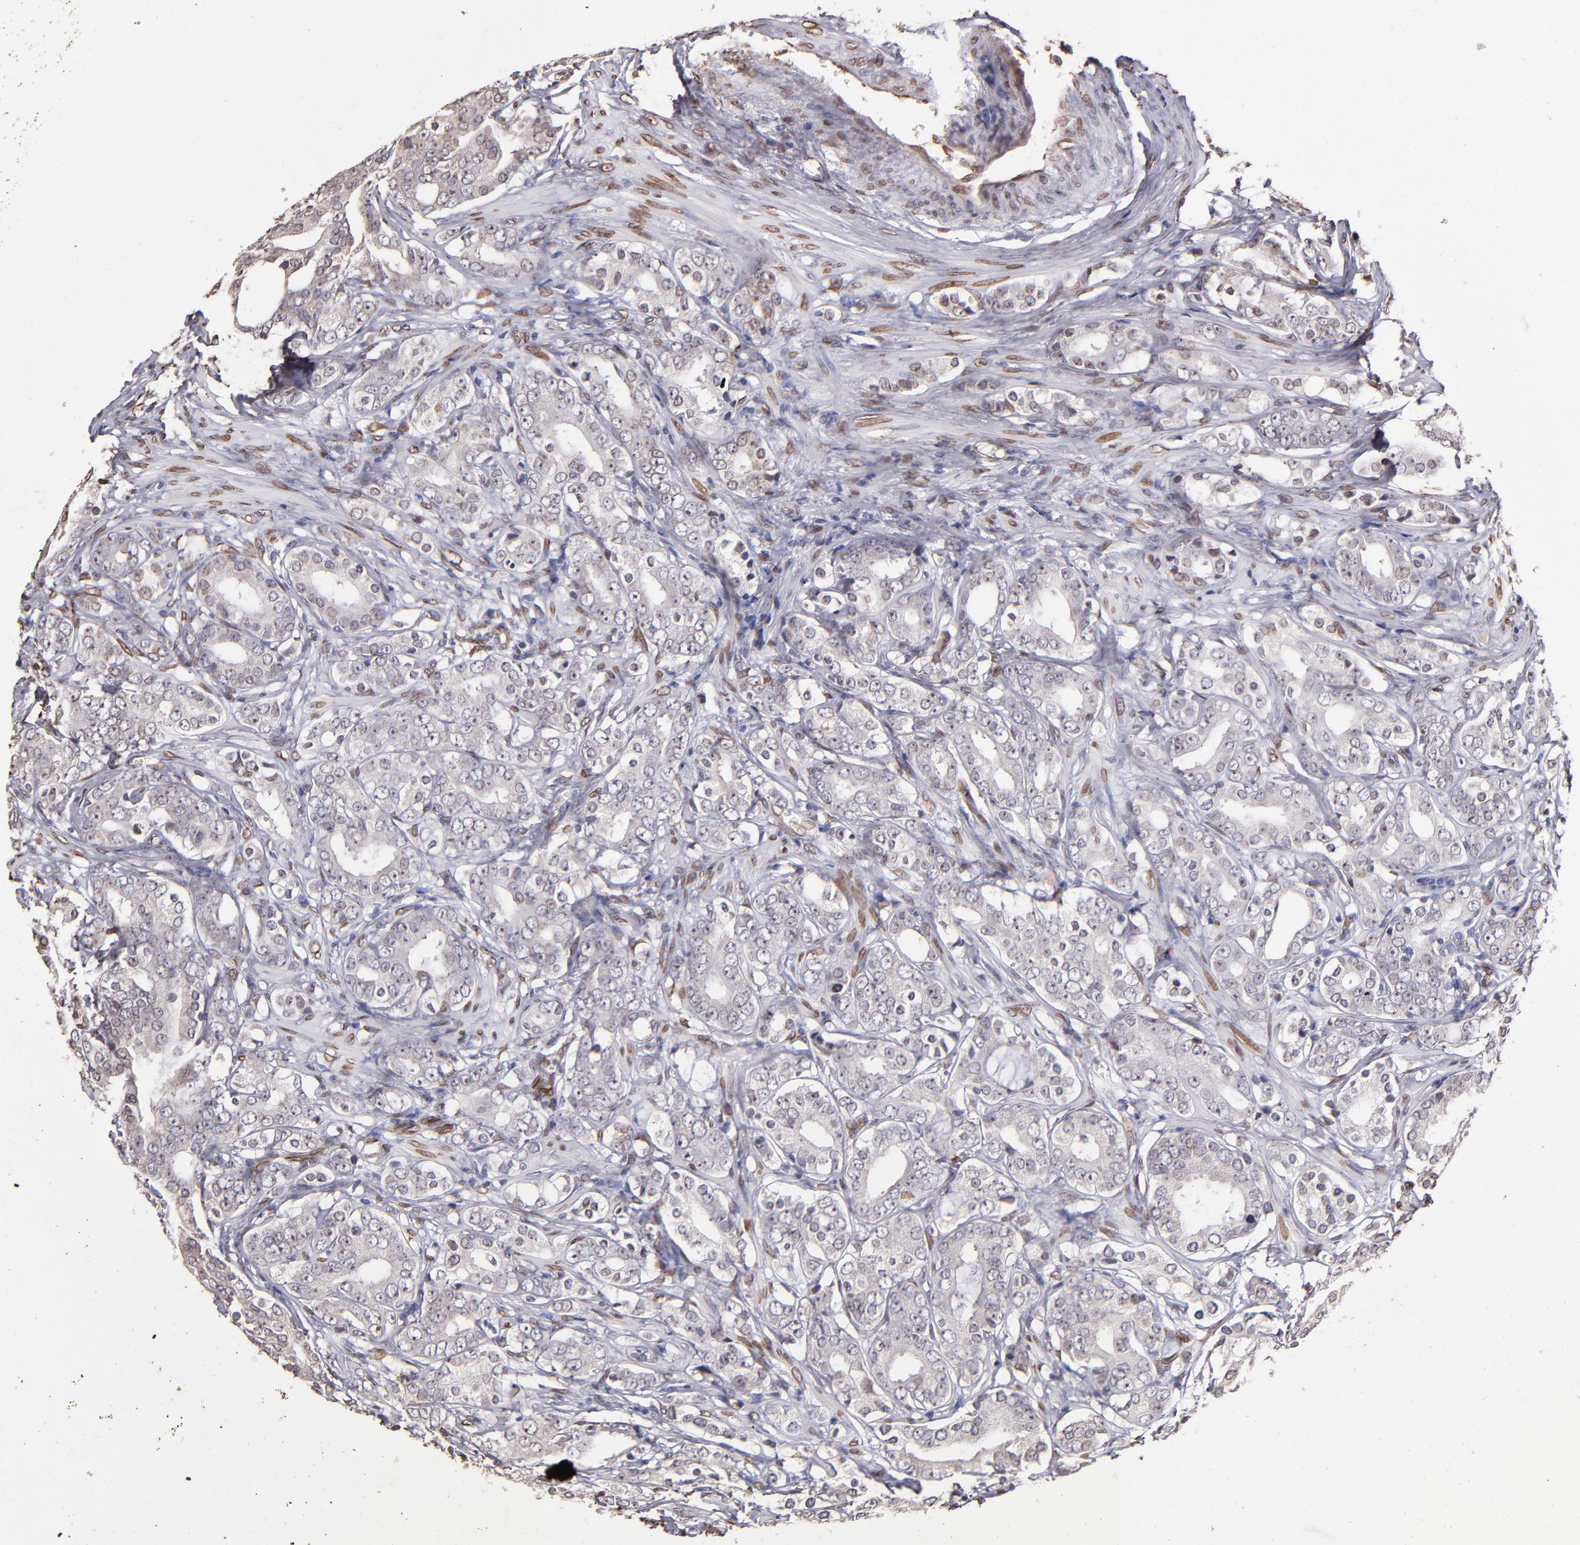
{"staining": {"intensity": "weak", "quantity": "<25%", "location": "cytoplasmic/membranous,nuclear"}, "tissue": "prostate cancer", "cell_type": "Tumor cells", "image_type": "cancer", "snomed": [{"axis": "morphology", "description": "Adenocarcinoma, Low grade"}, {"axis": "topography", "description": "Prostate"}], "caption": "There is no significant staining in tumor cells of prostate cancer (low-grade adenocarcinoma).", "gene": "PUM3", "patient": {"sex": "male", "age": 59}}